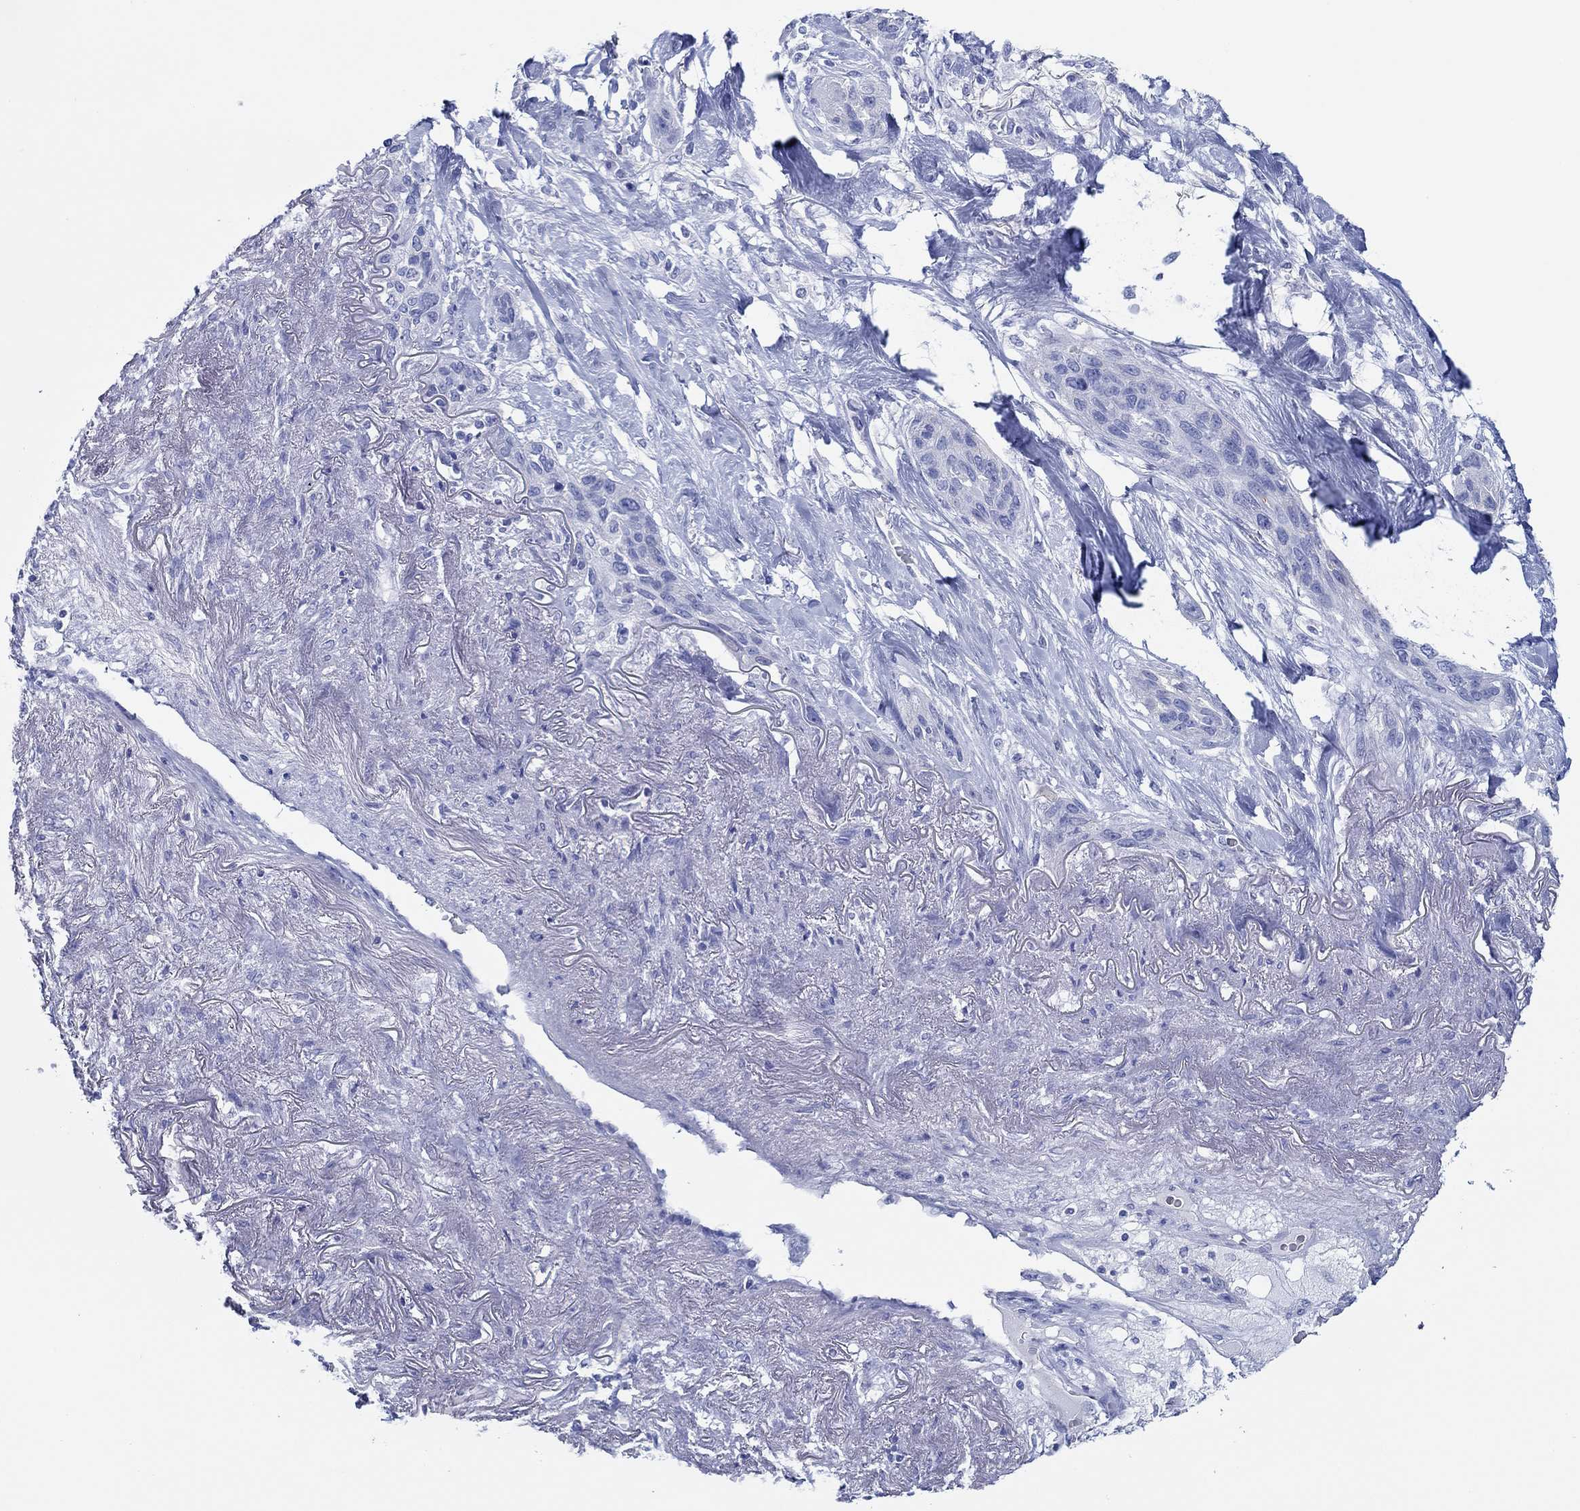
{"staining": {"intensity": "negative", "quantity": "none", "location": "none"}, "tissue": "lung cancer", "cell_type": "Tumor cells", "image_type": "cancer", "snomed": [{"axis": "morphology", "description": "Squamous cell carcinoma, NOS"}, {"axis": "topography", "description": "Lung"}], "caption": "An IHC image of squamous cell carcinoma (lung) is shown. There is no staining in tumor cells of squamous cell carcinoma (lung).", "gene": "IGFBP6", "patient": {"sex": "female", "age": 70}}